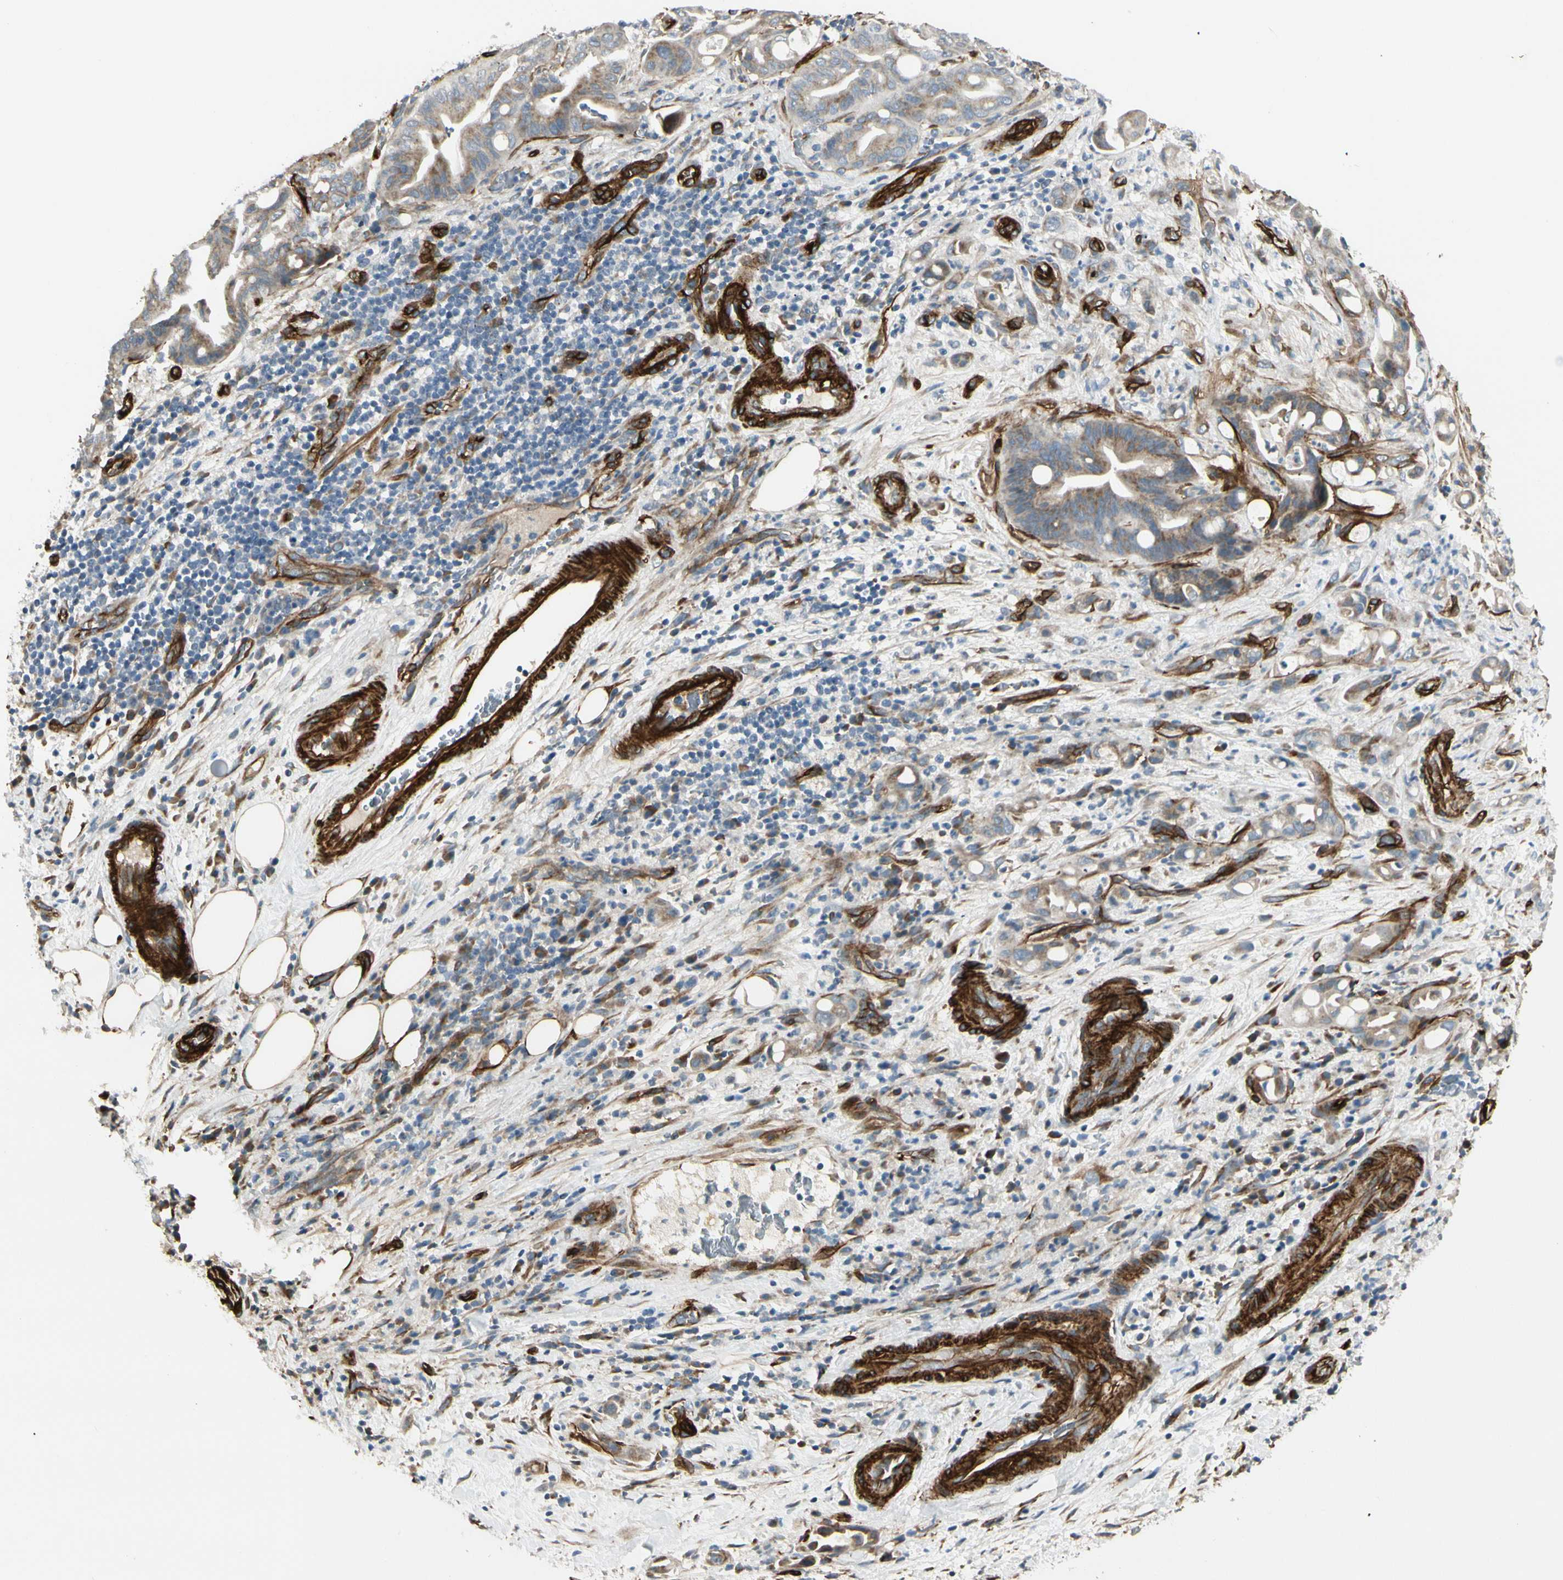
{"staining": {"intensity": "moderate", "quantity": "<25%", "location": "cytoplasmic/membranous"}, "tissue": "liver cancer", "cell_type": "Tumor cells", "image_type": "cancer", "snomed": [{"axis": "morphology", "description": "Cholangiocarcinoma"}, {"axis": "topography", "description": "Liver"}], "caption": "Immunohistochemistry histopathology image of neoplastic tissue: liver cholangiocarcinoma stained using immunohistochemistry (IHC) reveals low levels of moderate protein expression localized specifically in the cytoplasmic/membranous of tumor cells, appearing as a cytoplasmic/membranous brown color.", "gene": "MCAM", "patient": {"sex": "female", "age": 68}}